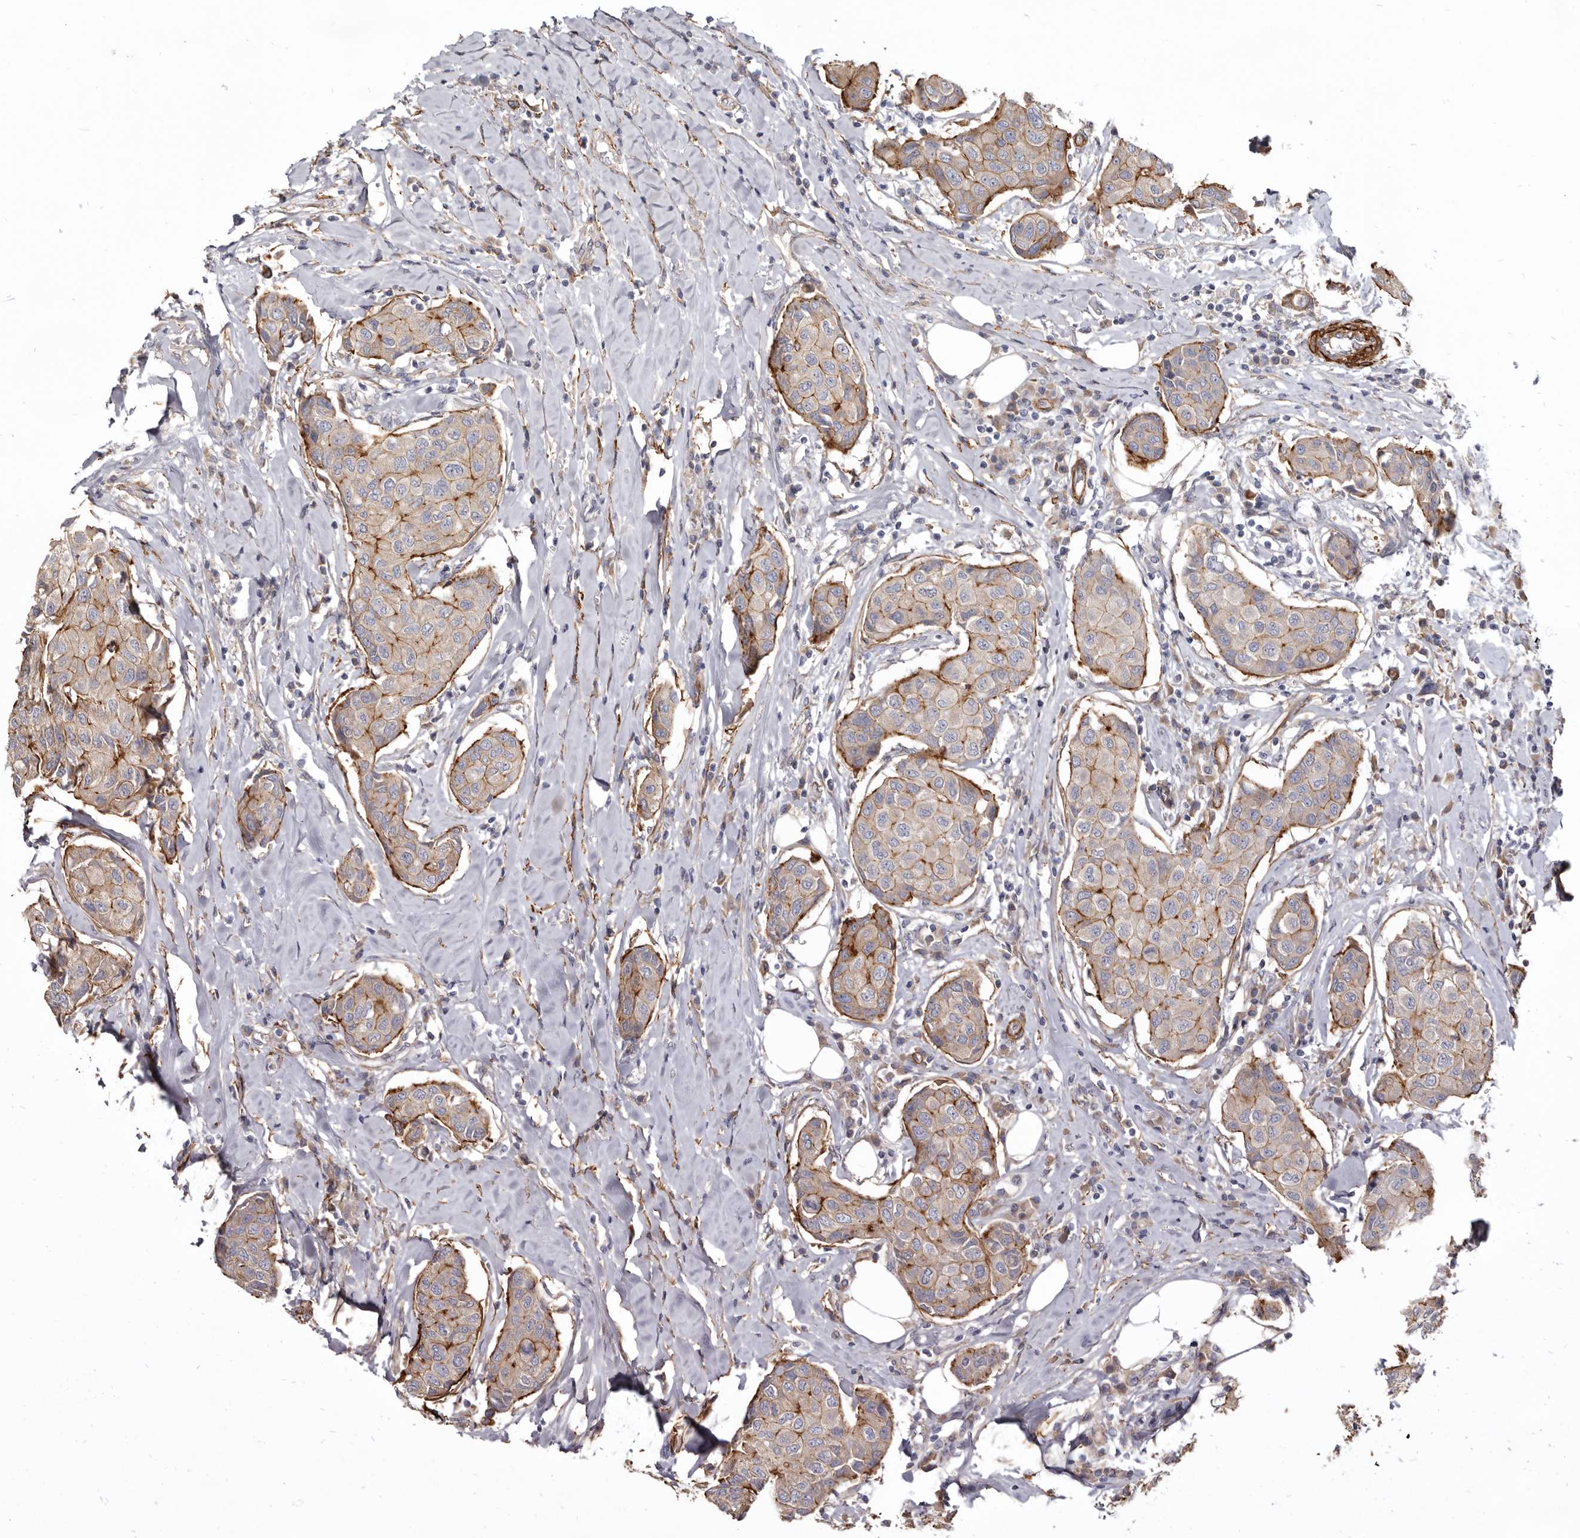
{"staining": {"intensity": "moderate", "quantity": ">75%", "location": "cytoplasmic/membranous"}, "tissue": "breast cancer", "cell_type": "Tumor cells", "image_type": "cancer", "snomed": [{"axis": "morphology", "description": "Duct carcinoma"}, {"axis": "topography", "description": "Breast"}], "caption": "Approximately >75% of tumor cells in infiltrating ductal carcinoma (breast) demonstrate moderate cytoplasmic/membranous protein expression as visualized by brown immunohistochemical staining.", "gene": "CGN", "patient": {"sex": "female", "age": 80}}